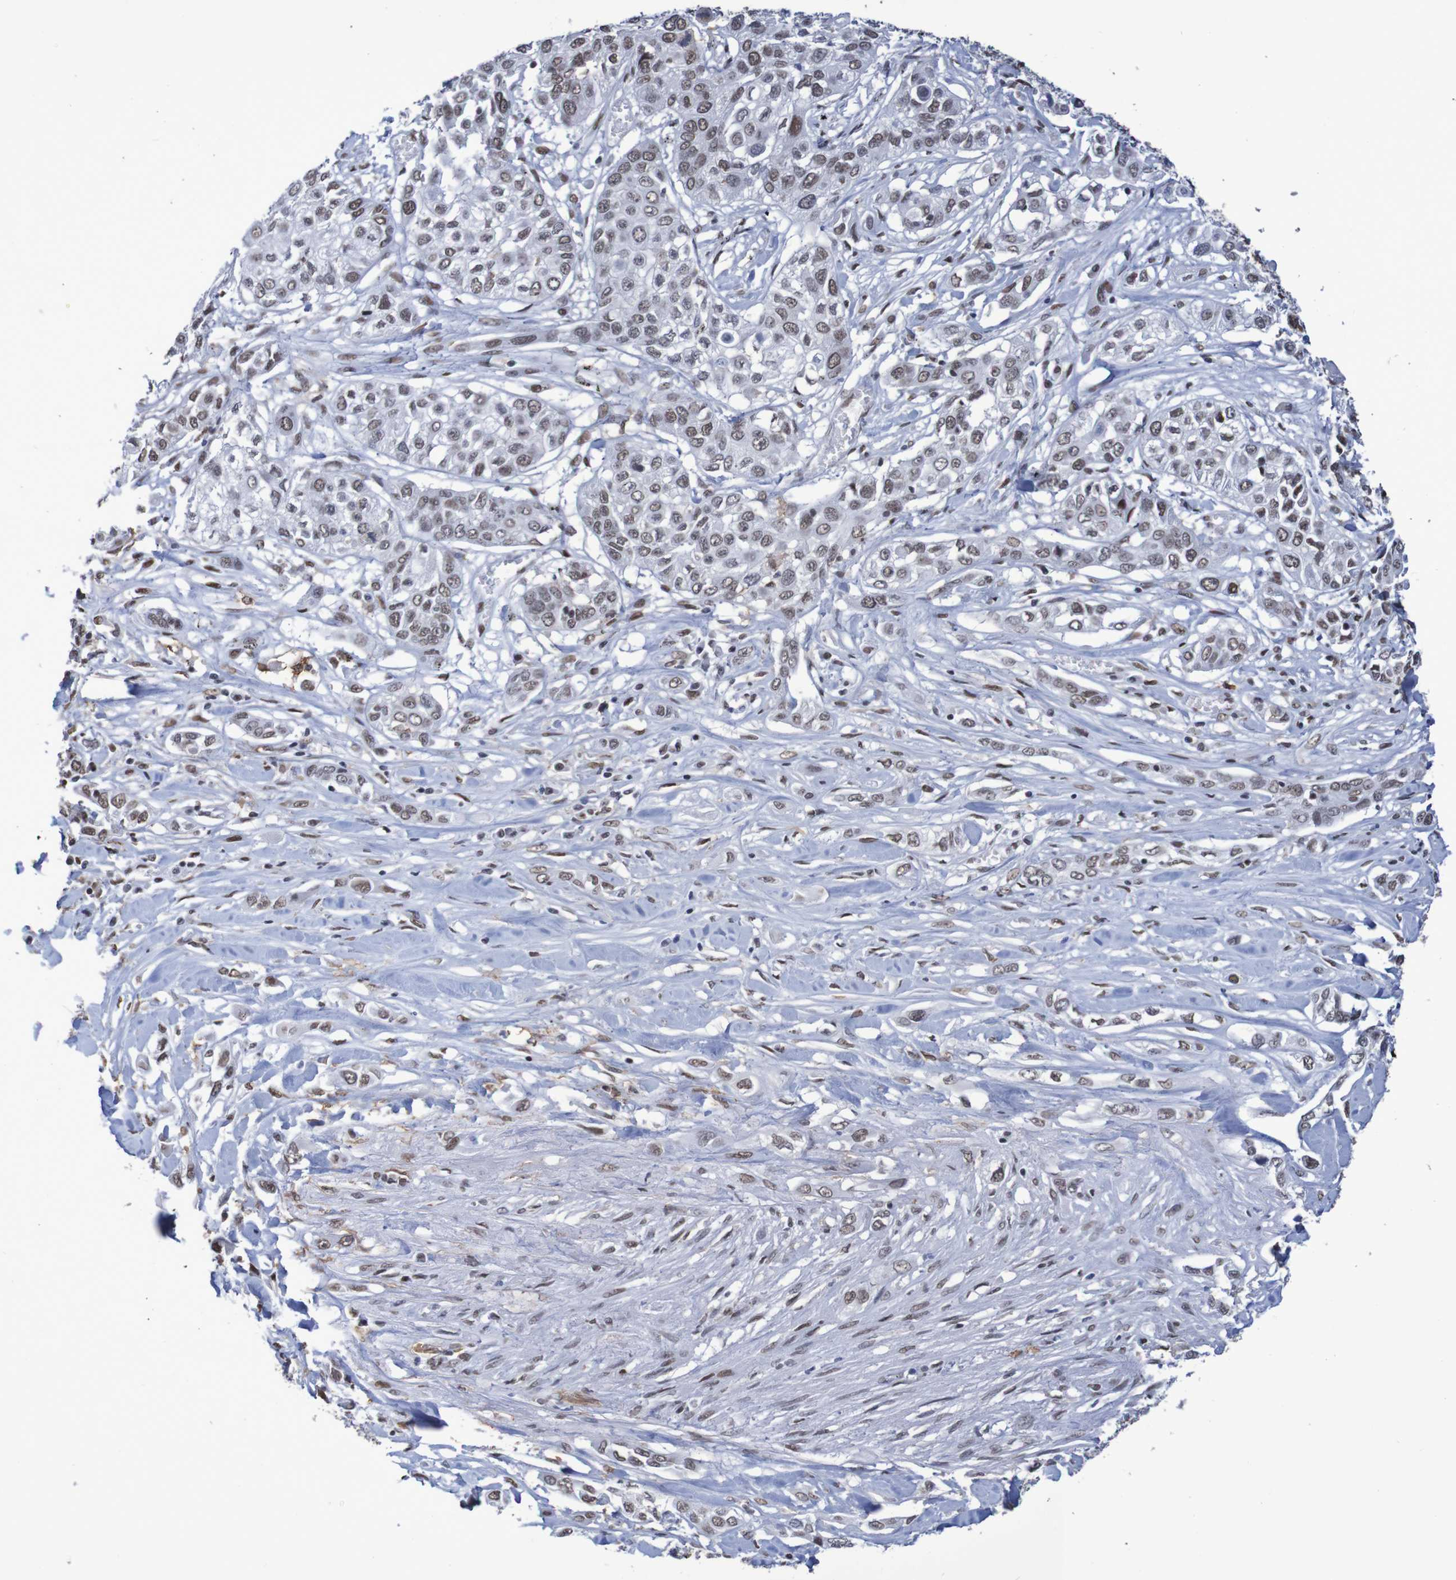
{"staining": {"intensity": "moderate", "quantity": ">75%", "location": "nuclear"}, "tissue": "lung cancer", "cell_type": "Tumor cells", "image_type": "cancer", "snomed": [{"axis": "morphology", "description": "Squamous cell carcinoma, NOS"}, {"axis": "topography", "description": "Lung"}], "caption": "This is an image of IHC staining of lung cancer (squamous cell carcinoma), which shows moderate staining in the nuclear of tumor cells.", "gene": "MRTFB", "patient": {"sex": "male", "age": 71}}